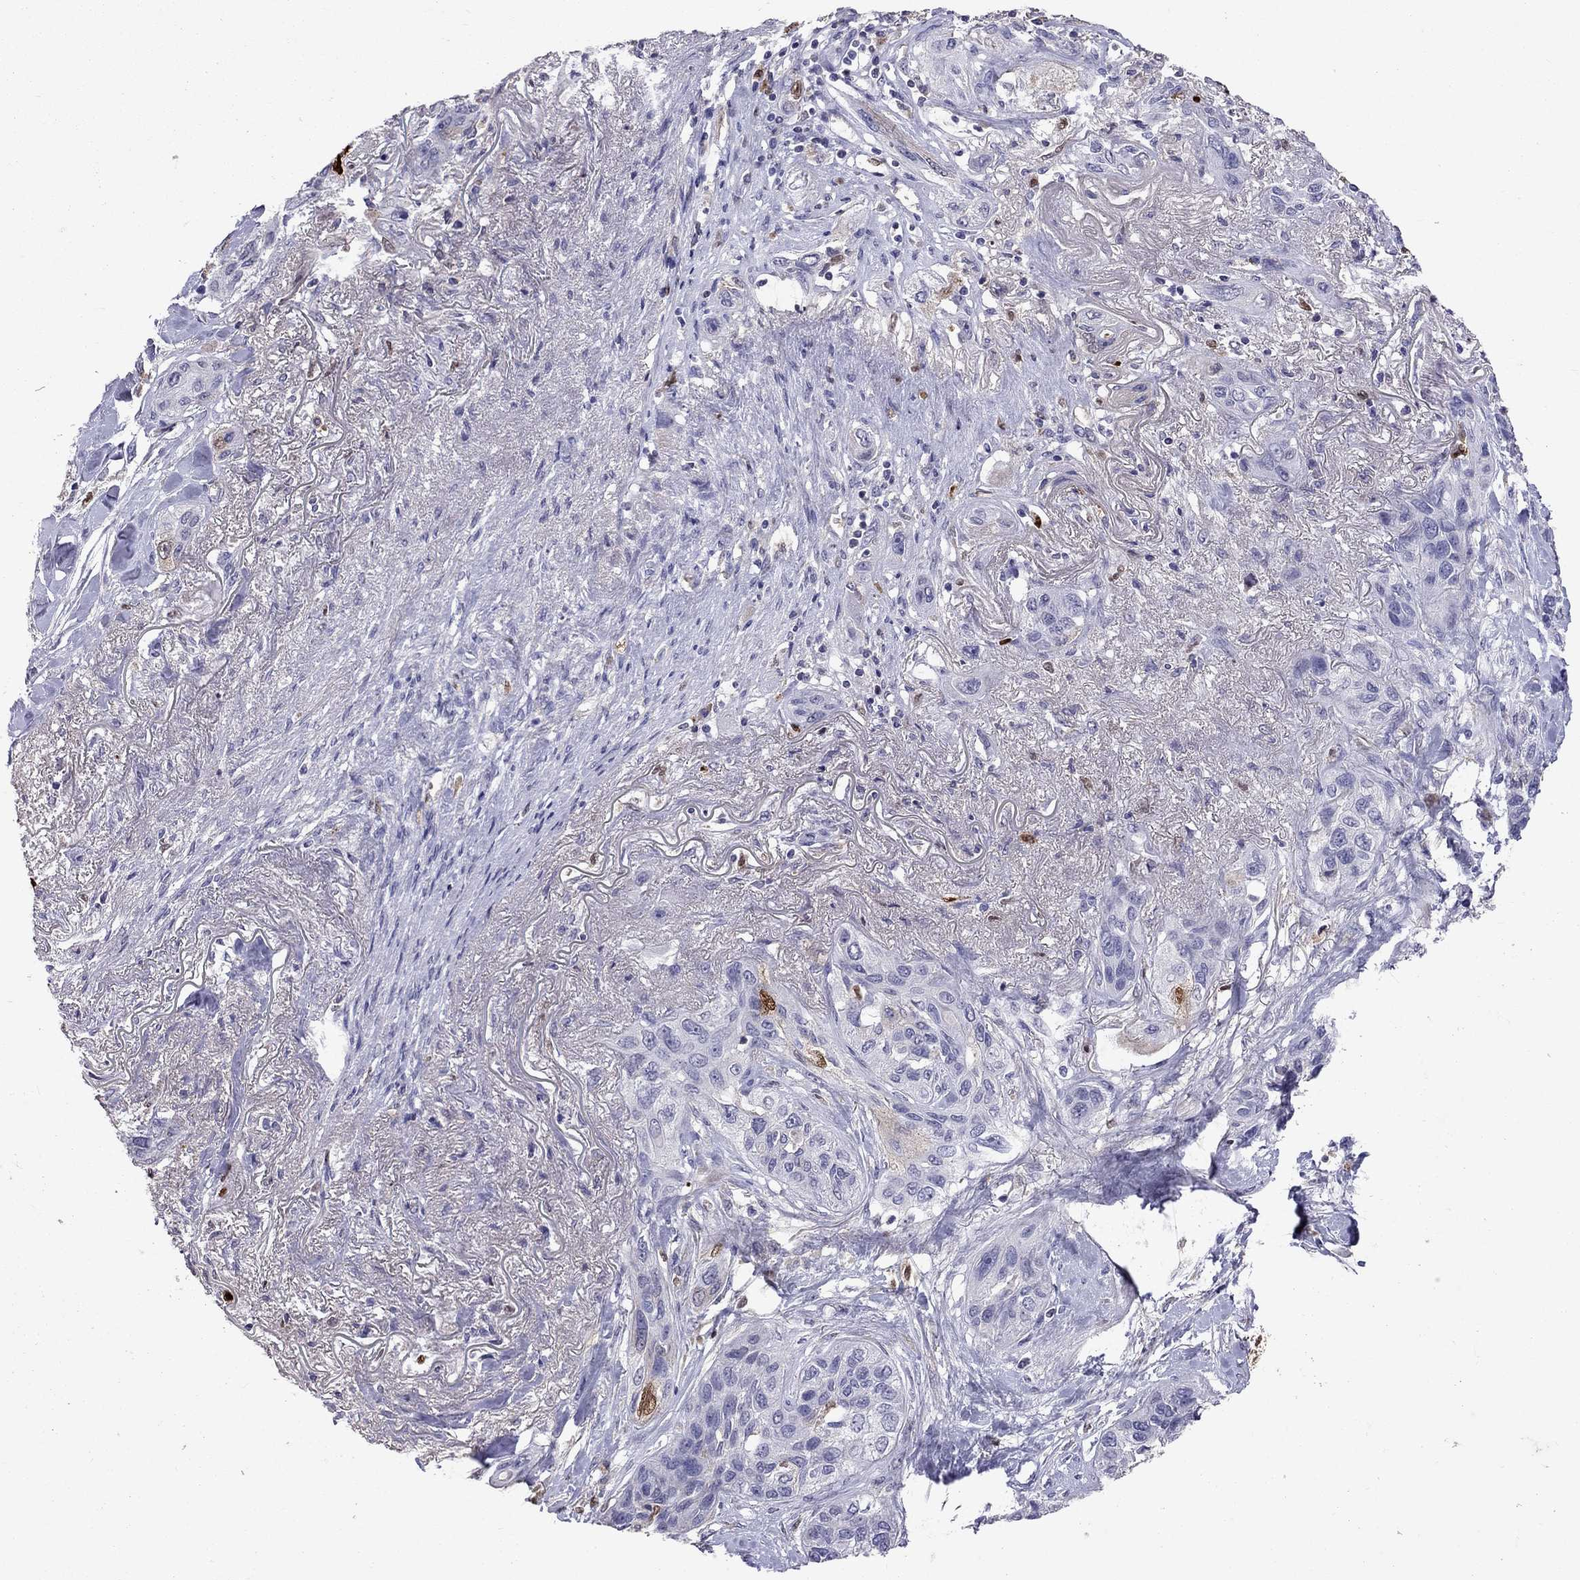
{"staining": {"intensity": "negative", "quantity": "none", "location": "none"}, "tissue": "lung cancer", "cell_type": "Tumor cells", "image_type": "cancer", "snomed": [{"axis": "morphology", "description": "Squamous cell carcinoma, NOS"}, {"axis": "topography", "description": "Lung"}], "caption": "IHC histopathology image of neoplastic tissue: human lung squamous cell carcinoma stained with DAB shows no significant protein positivity in tumor cells.", "gene": "SERPINA3", "patient": {"sex": "female", "age": 70}}